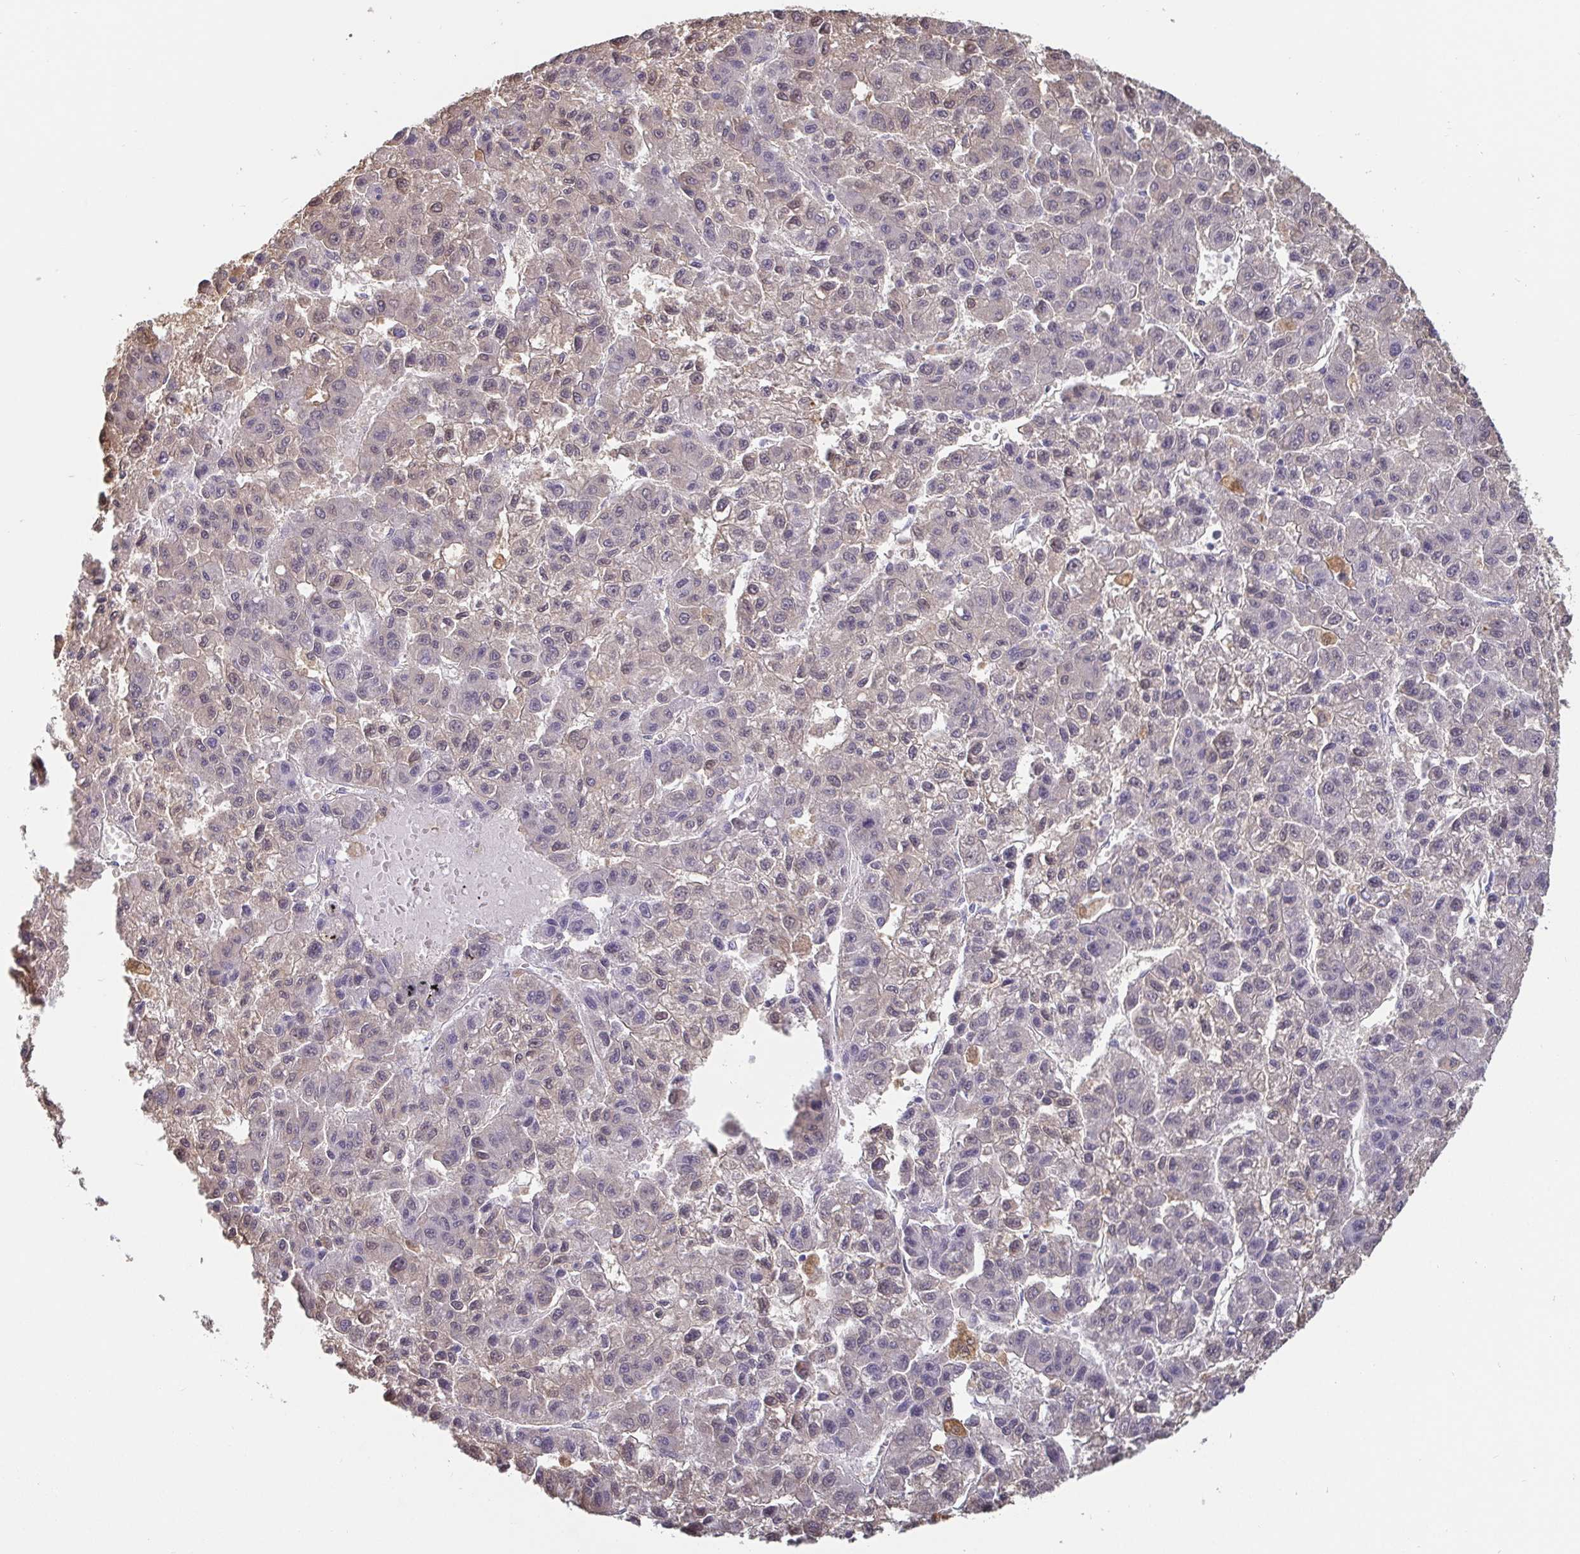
{"staining": {"intensity": "negative", "quantity": "none", "location": "none"}, "tissue": "liver cancer", "cell_type": "Tumor cells", "image_type": "cancer", "snomed": [{"axis": "morphology", "description": "Carcinoma, Hepatocellular, NOS"}, {"axis": "topography", "description": "Liver"}], "caption": "This is an IHC image of liver cancer. There is no staining in tumor cells.", "gene": "IDH1", "patient": {"sex": "male", "age": 70}}